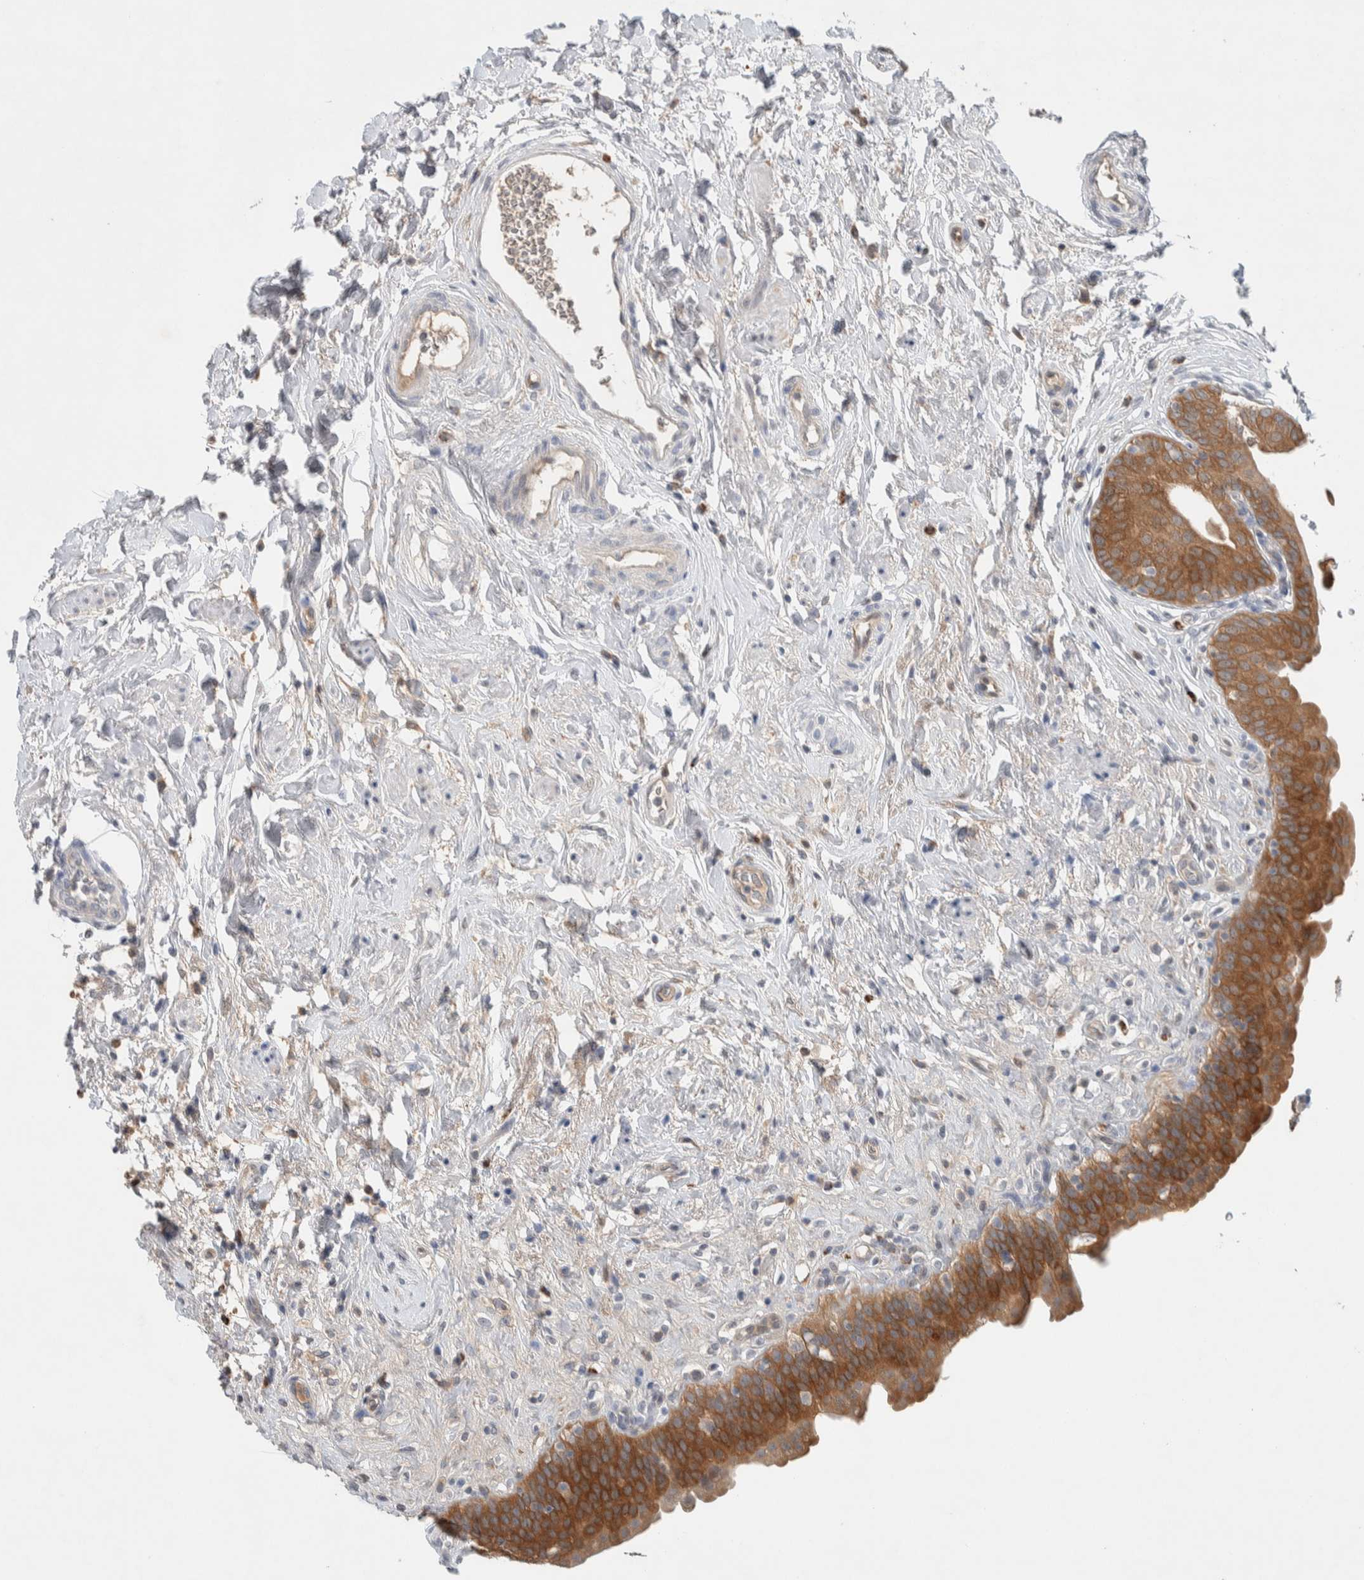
{"staining": {"intensity": "strong", "quantity": ">75%", "location": "cytoplasmic/membranous"}, "tissue": "urinary bladder", "cell_type": "Urothelial cells", "image_type": "normal", "snomed": [{"axis": "morphology", "description": "Normal tissue, NOS"}, {"axis": "topography", "description": "Urinary bladder"}], "caption": "A high-resolution image shows immunohistochemistry (IHC) staining of normal urinary bladder, which exhibits strong cytoplasmic/membranous expression in about >75% of urothelial cells. The staining was performed using DAB (3,3'-diaminobenzidine), with brown indicating positive protein expression. Nuclei are stained blue with hematoxylin.", "gene": "DEPTOR", "patient": {"sex": "male", "age": 83}}